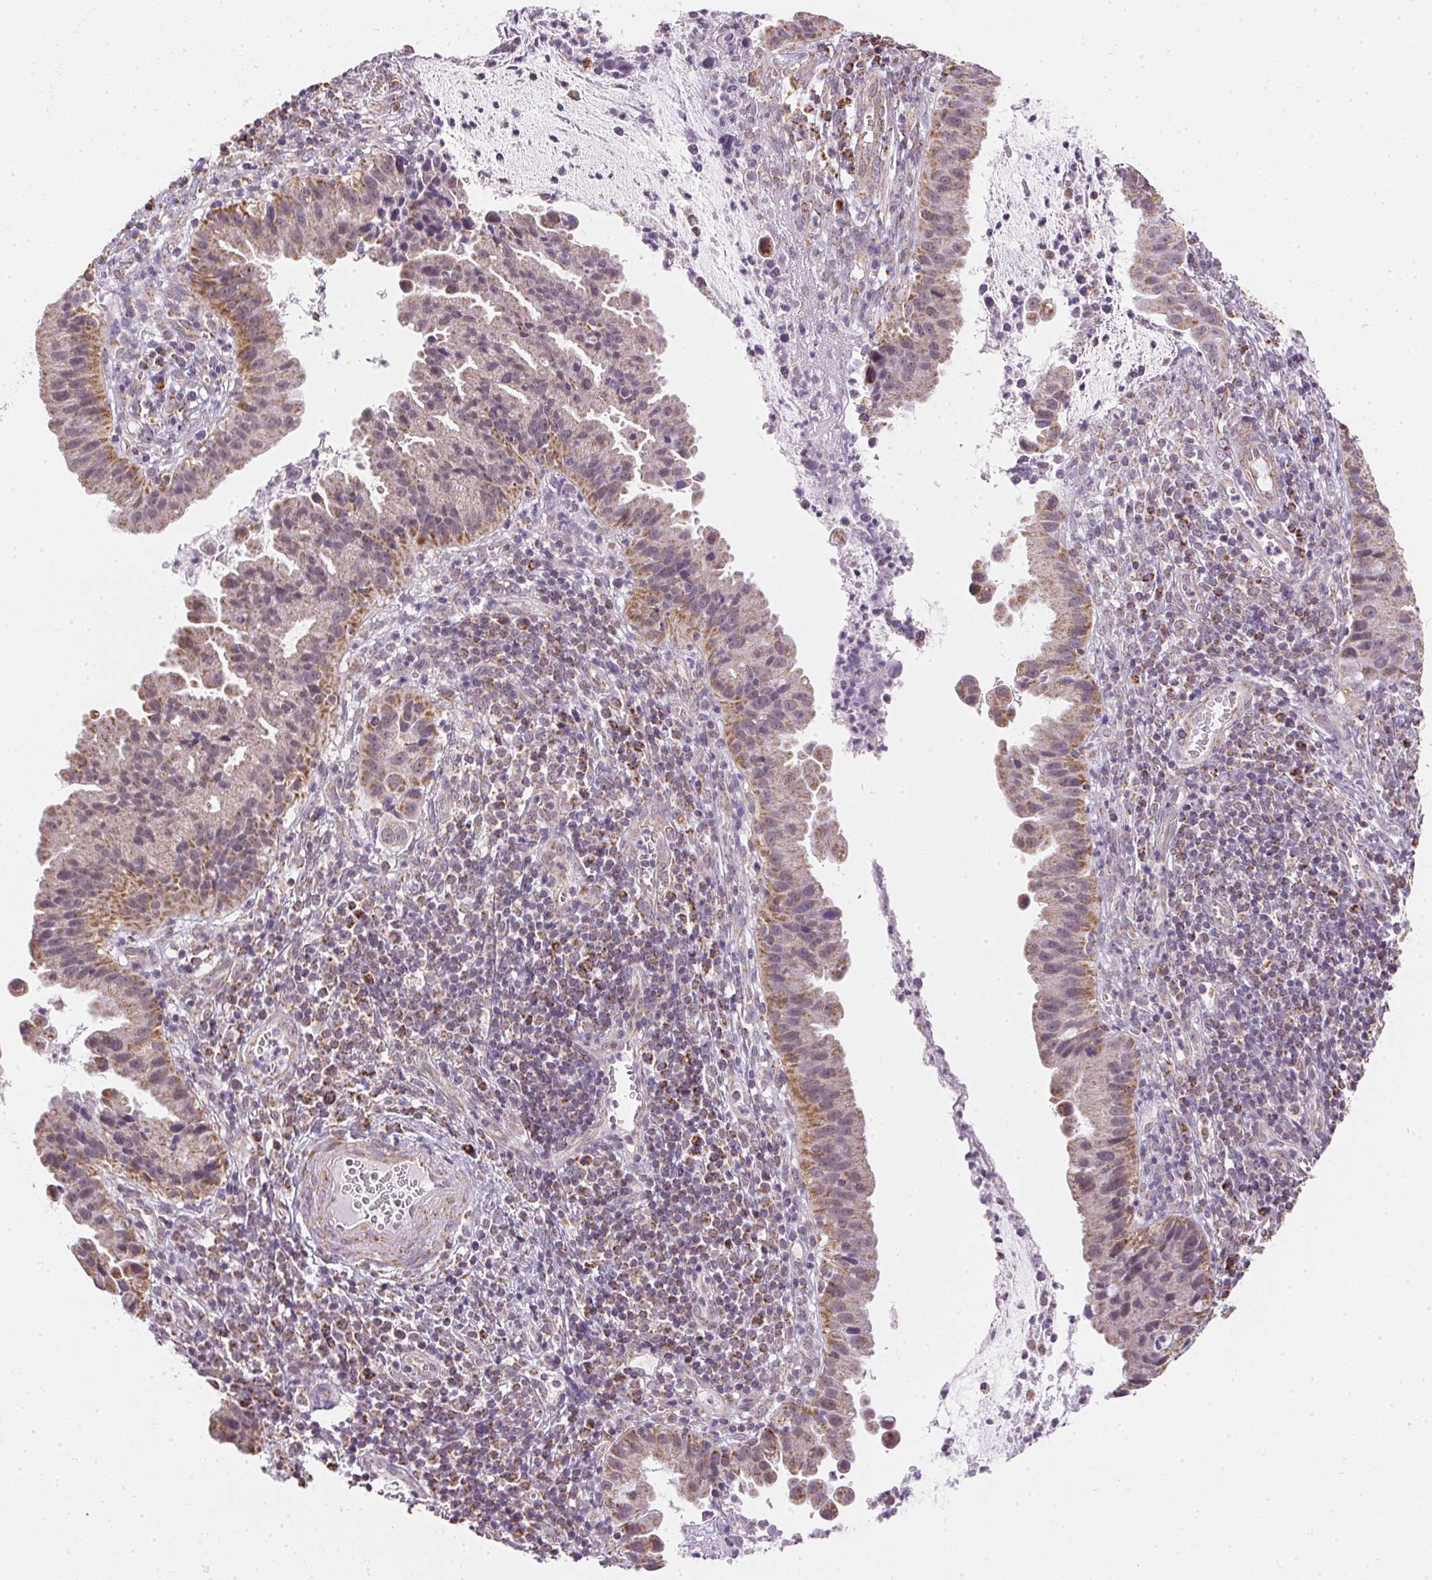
{"staining": {"intensity": "moderate", "quantity": ">75%", "location": "cytoplasmic/membranous"}, "tissue": "cervical cancer", "cell_type": "Tumor cells", "image_type": "cancer", "snomed": [{"axis": "morphology", "description": "Adenocarcinoma, NOS"}, {"axis": "topography", "description": "Cervix"}], "caption": "Brown immunohistochemical staining in adenocarcinoma (cervical) demonstrates moderate cytoplasmic/membranous expression in about >75% of tumor cells. (brown staining indicates protein expression, while blue staining denotes nuclei).", "gene": "MAPK11", "patient": {"sex": "female", "age": 34}}